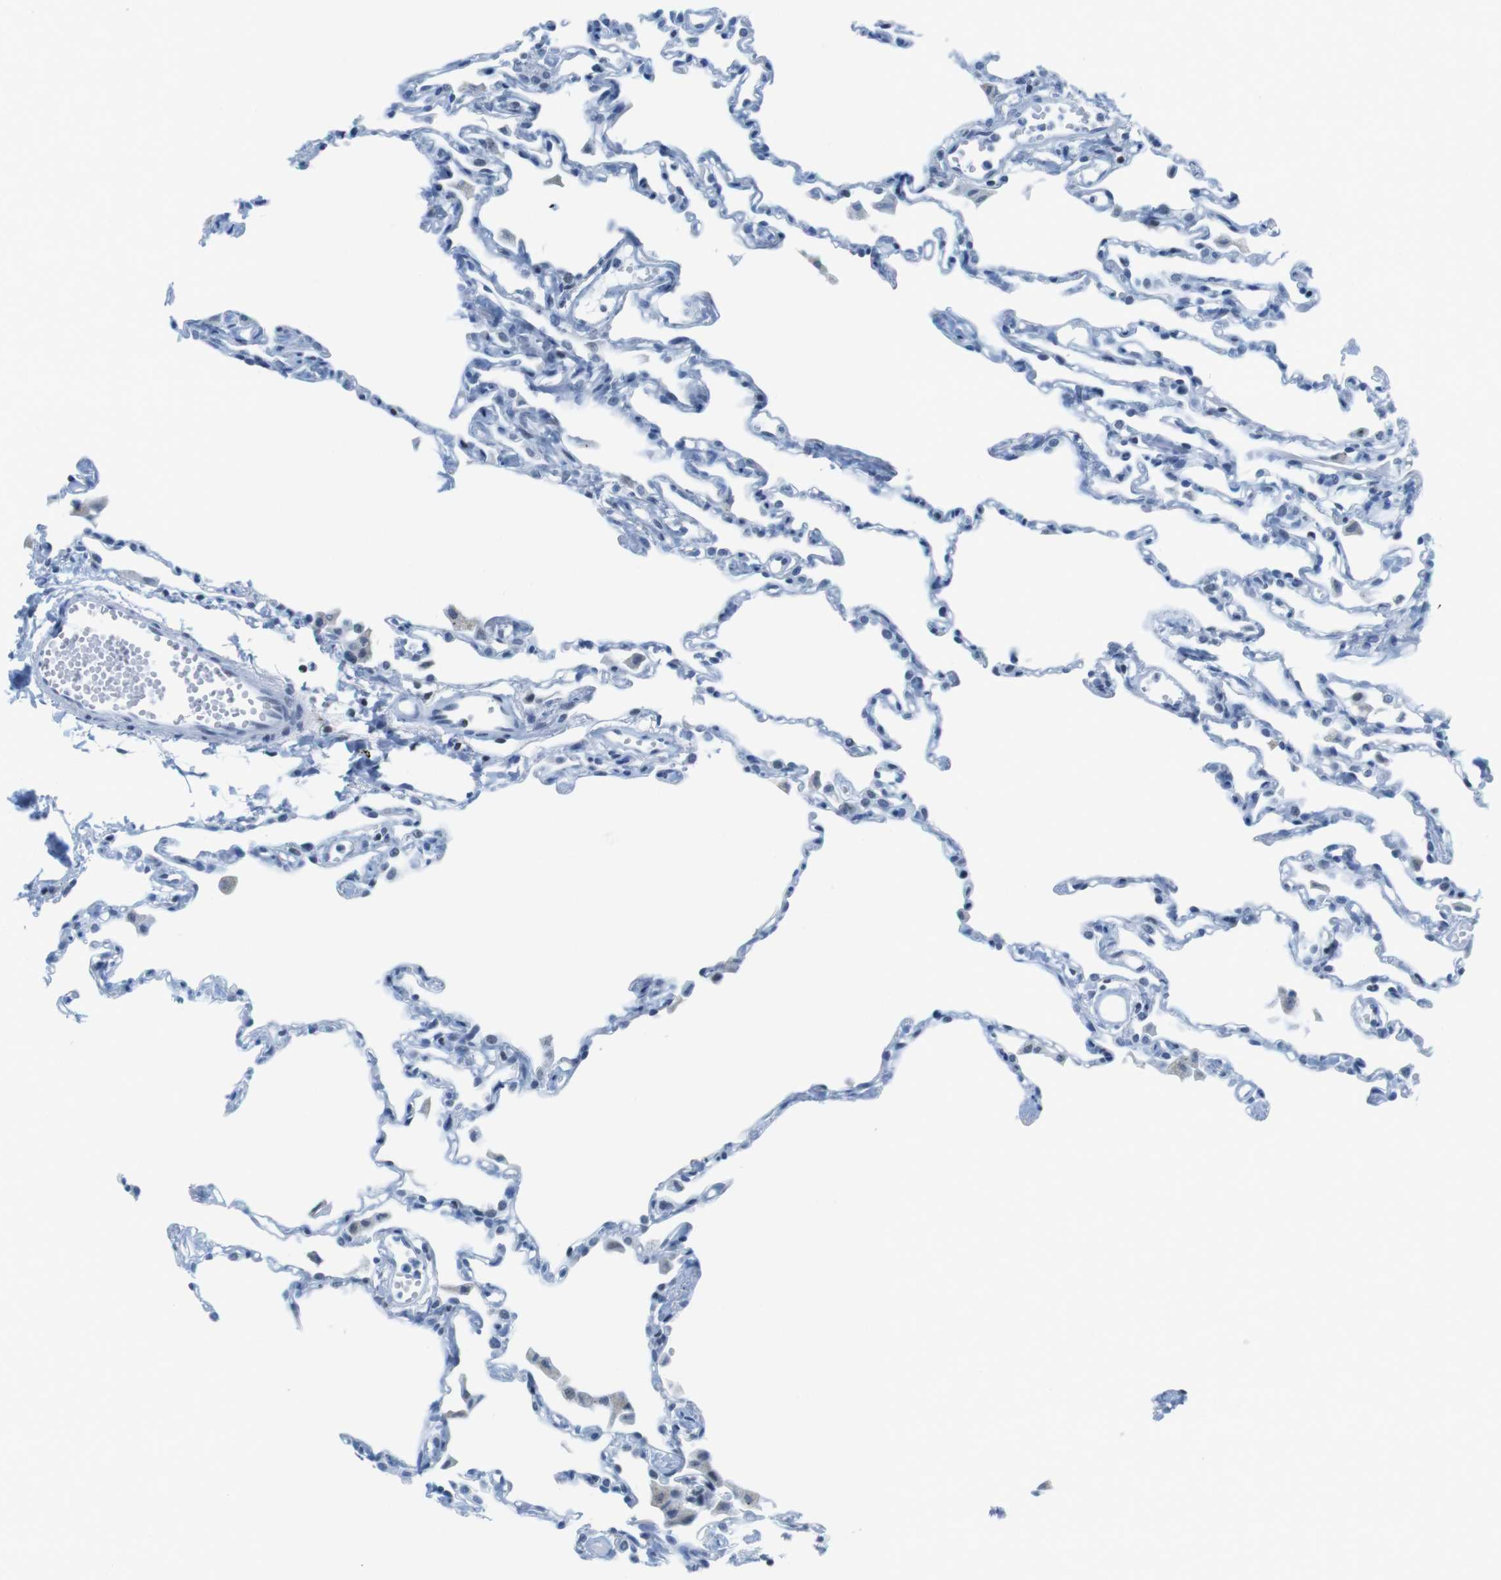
{"staining": {"intensity": "negative", "quantity": "none", "location": "none"}, "tissue": "lung", "cell_type": "Alveolar cells", "image_type": "normal", "snomed": [{"axis": "morphology", "description": "Normal tissue, NOS"}, {"axis": "topography", "description": "Lung"}], "caption": "High magnification brightfield microscopy of normal lung stained with DAB (3,3'-diaminobenzidine) (brown) and counterstained with hematoxylin (blue): alveolar cells show no significant positivity. Nuclei are stained in blue.", "gene": "NIFK", "patient": {"sex": "female", "age": 49}}